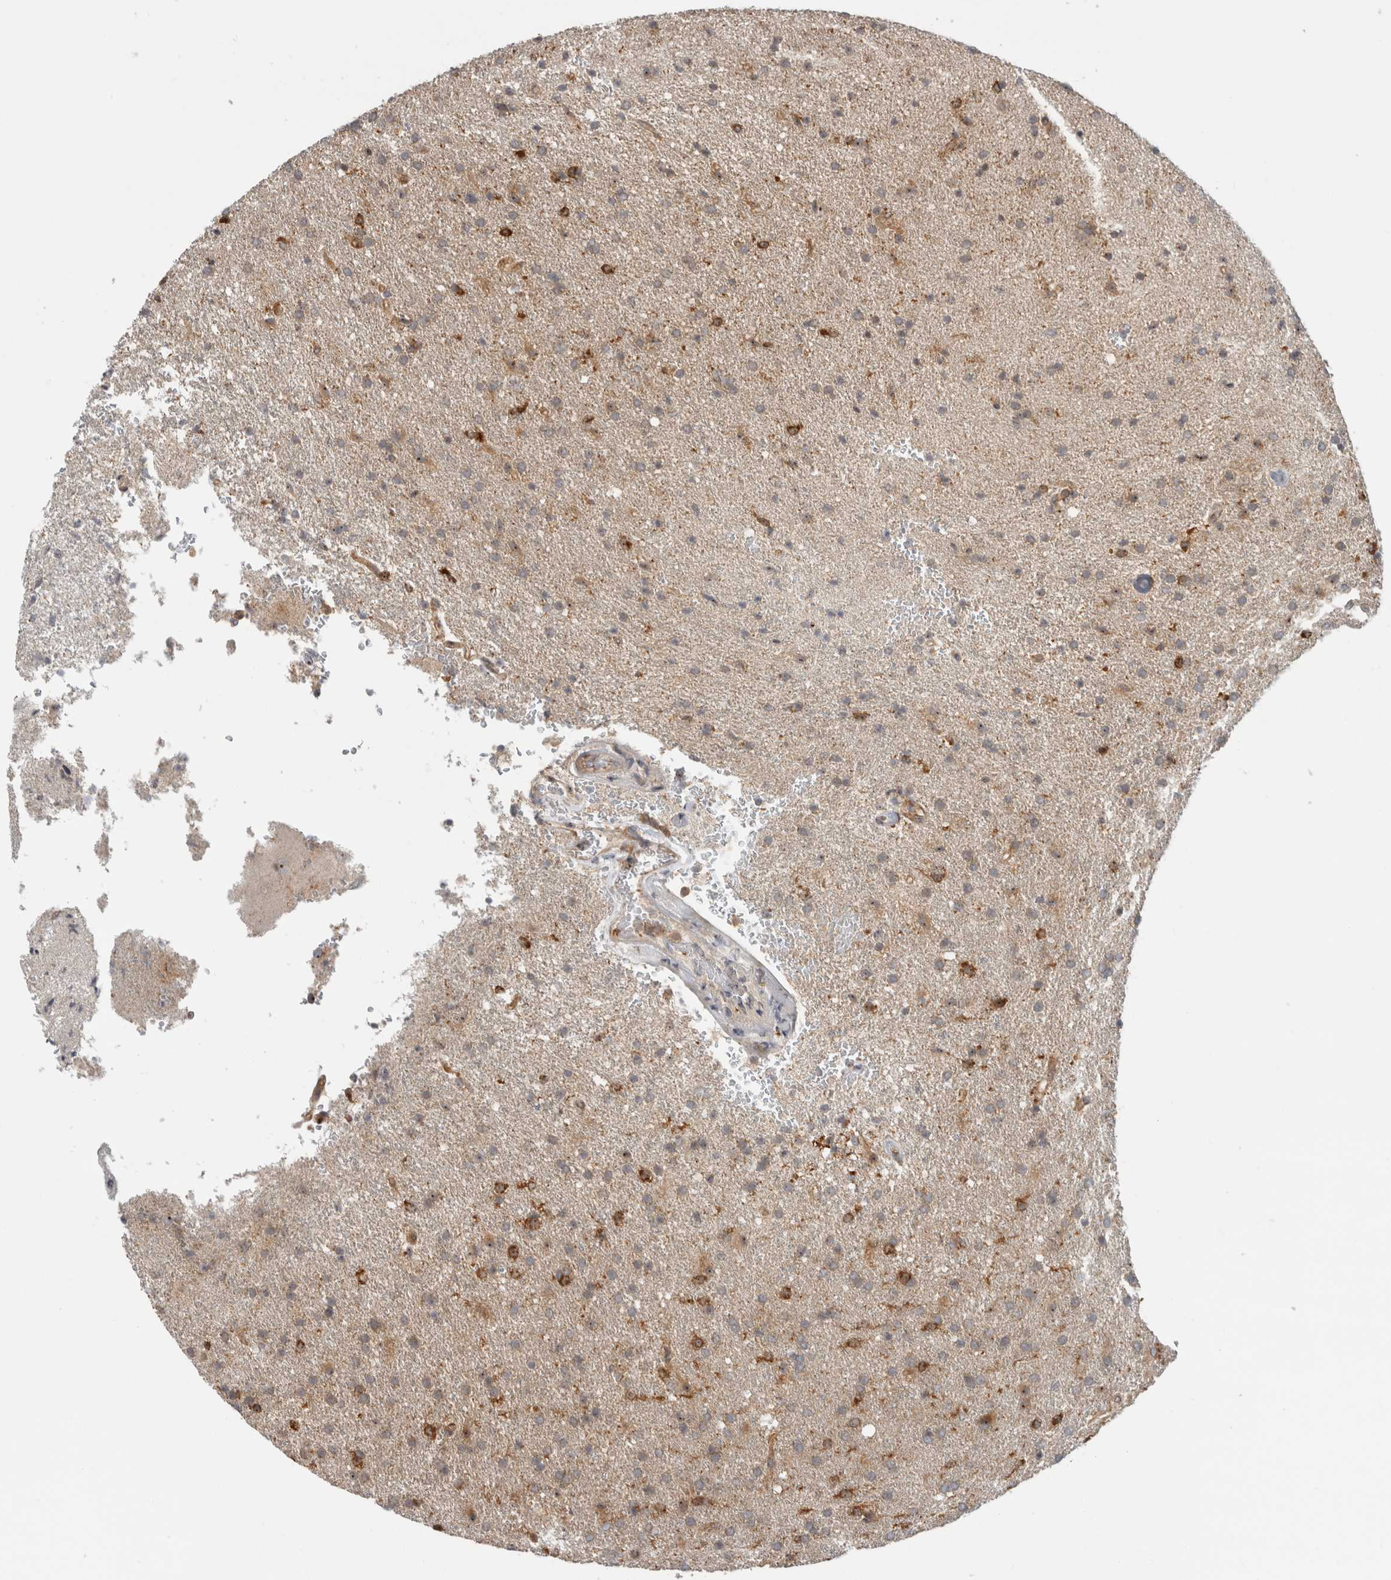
{"staining": {"intensity": "moderate", "quantity": "25%-75%", "location": "cytoplasmic/membranous,nuclear"}, "tissue": "glioma", "cell_type": "Tumor cells", "image_type": "cancer", "snomed": [{"axis": "morphology", "description": "Glioma, malignant, High grade"}, {"axis": "topography", "description": "Brain"}], "caption": "Brown immunohistochemical staining in human malignant high-grade glioma exhibits moderate cytoplasmic/membranous and nuclear staining in about 25%-75% of tumor cells. (DAB (3,3'-diaminobenzidine) = brown stain, brightfield microscopy at high magnification).", "gene": "WASF2", "patient": {"sex": "male", "age": 72}}